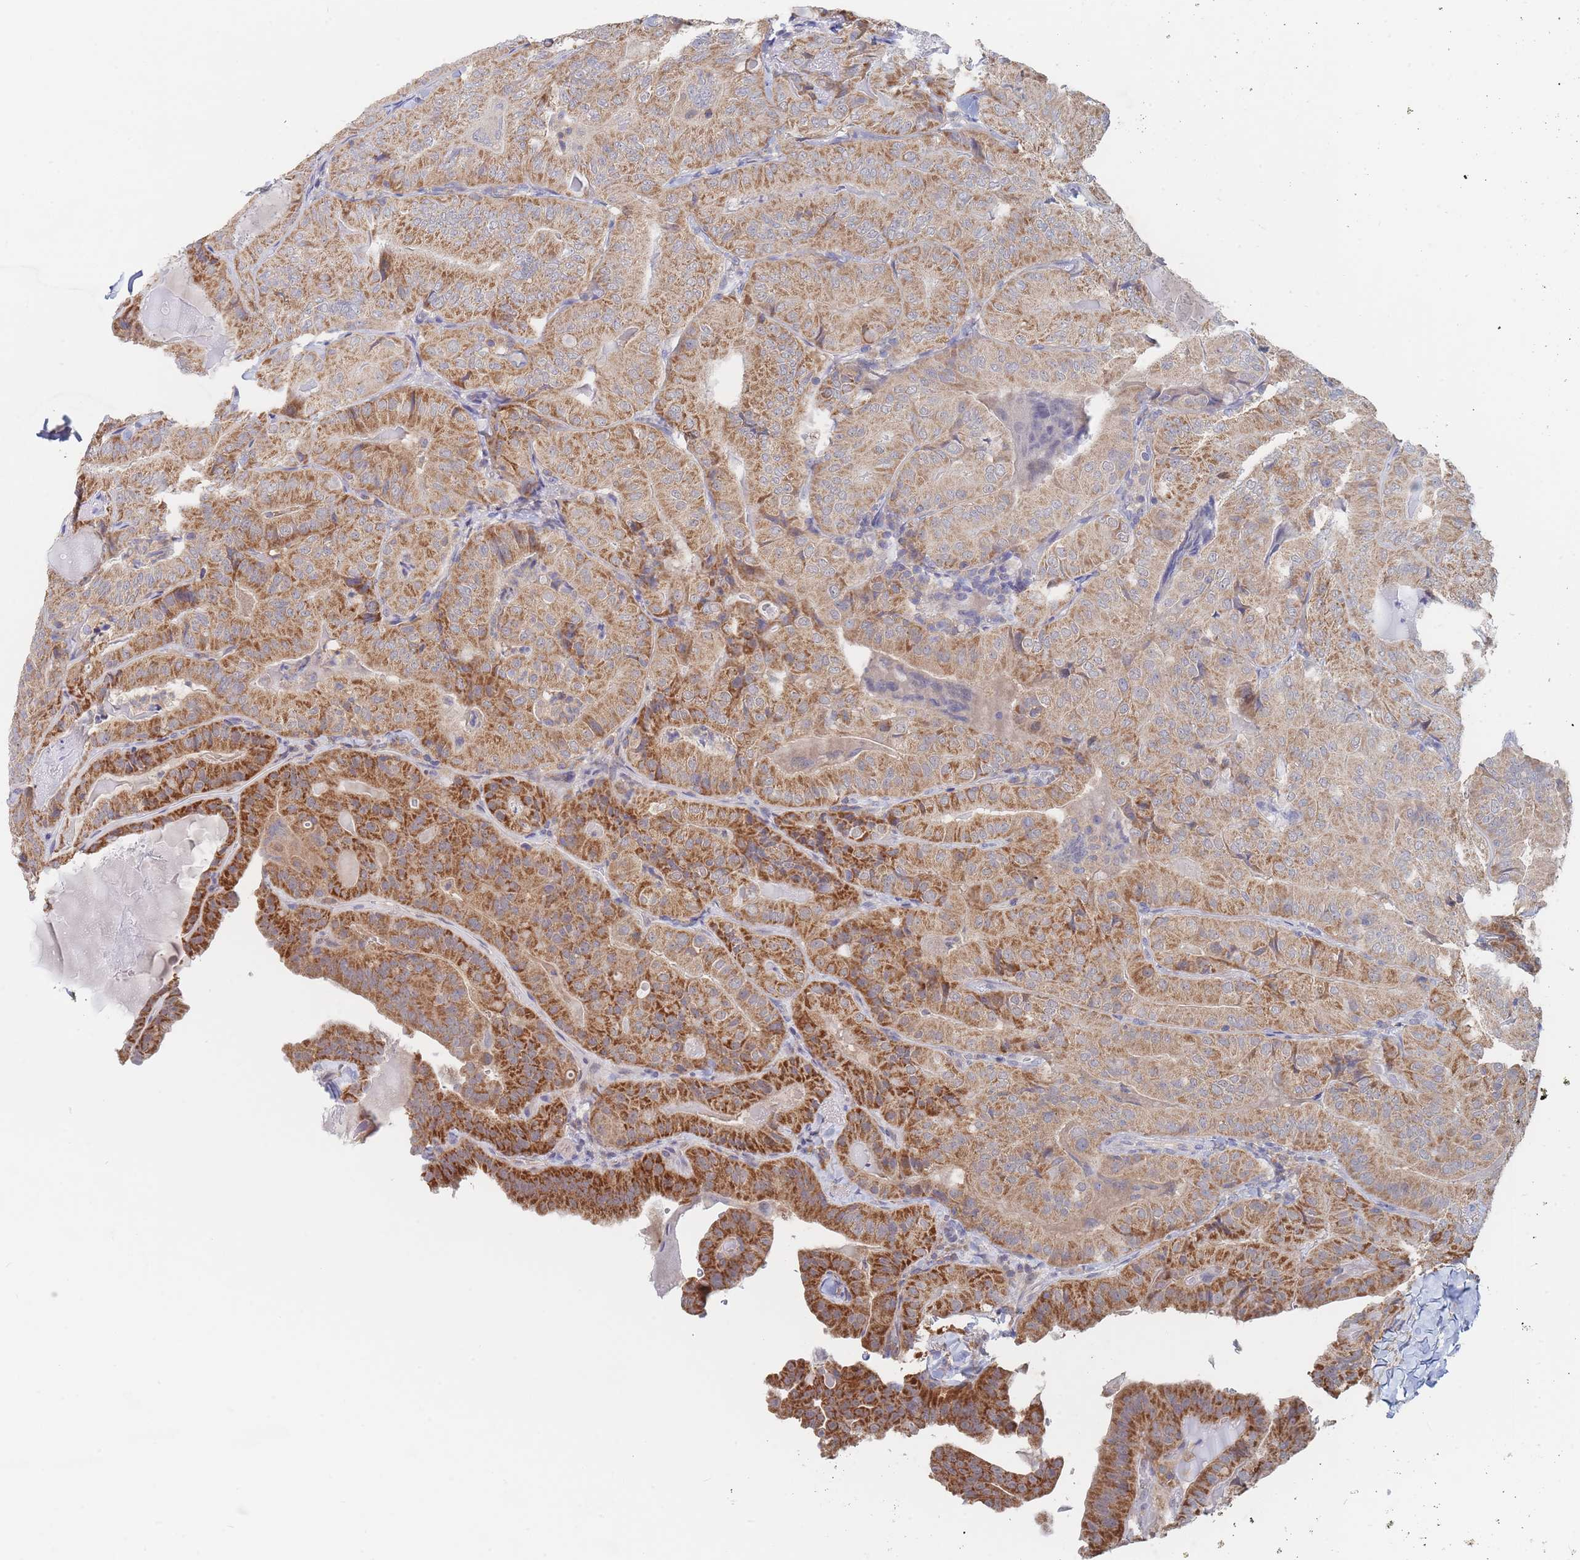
{"staining": {"intensity": "strong", "quantity": ">75%", "location": "cytoplasmic/membranous"}, "tissue": "thyroid cancer", "cell_type": "Tumor cells", "image_type": "cancer", "snomed": [{"axis": "morphology", "description": "Papillary adenocarcinoma, NOS"}, {"axis": "topography", "description": "Thyroid gland"}], "caption": "Brown immunohistochemical staining in thyroid papillary adenocarcinoma reveals strong cytoplasmic/membranous positivity in about >75% of tumor cells.", "gene": "PPP6C", "patient": {"sex": "female", "age": 68}}